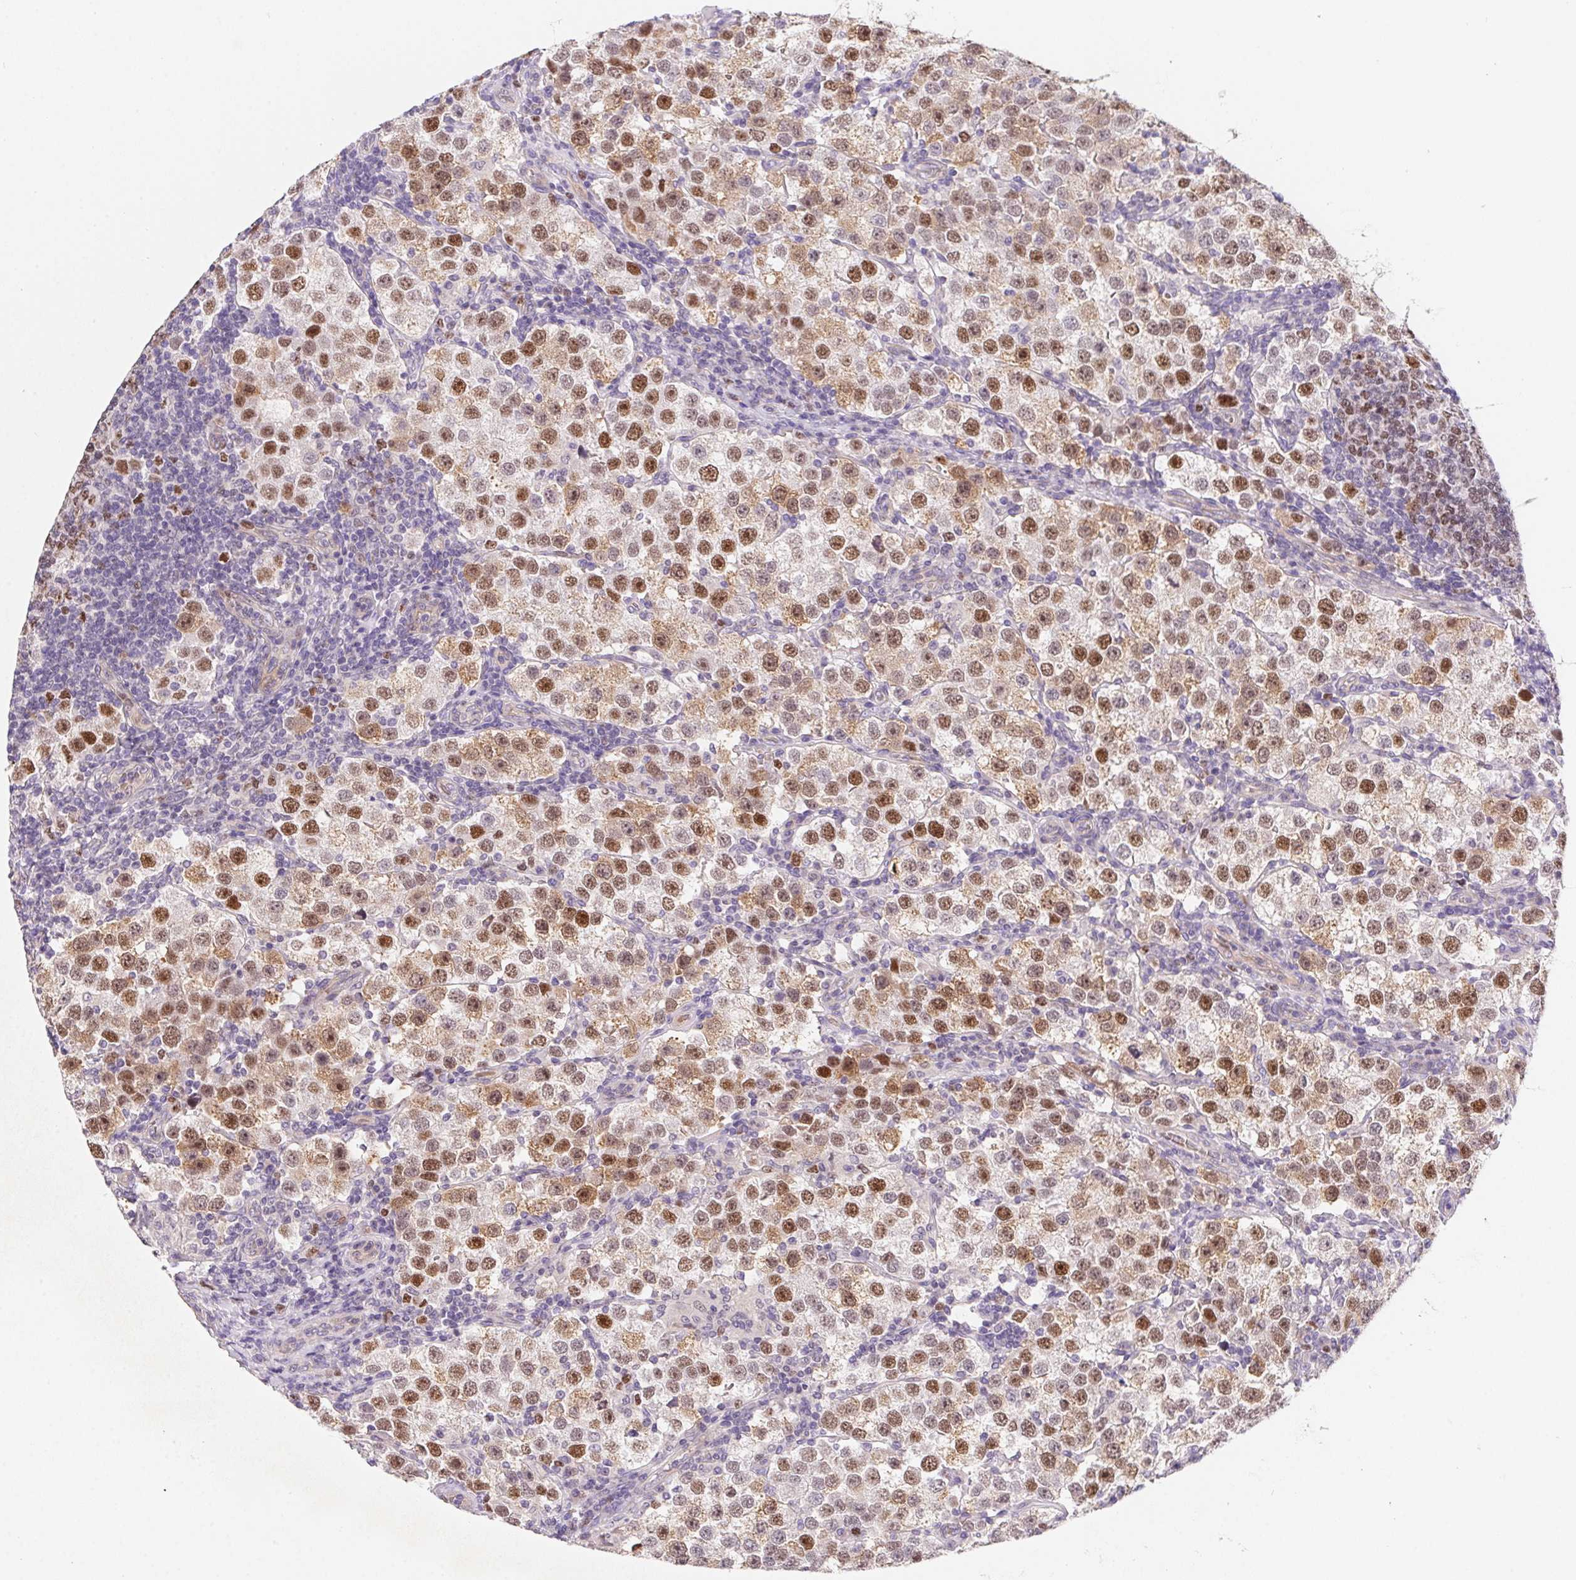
{"staining": {"intensity": "moderate", "quantity": "25%-75%", "location": "nuclear"}, "tissue": "testis cancer", "cell_type": "Tumor cells", "image_type": "cancer", "snomed": [{"axis": "morphology", "description": "Seminoma, NOS"}, {"axis": "topography", "description": "Testis"}], "caption": "Human testis cancer (seminoma) stained with a brown dye shows moderate nuclear positive expression in about 25%-75% of tumor cells.", "gene": "HELLS", "patient": {"sex": "male", "age": 37}}